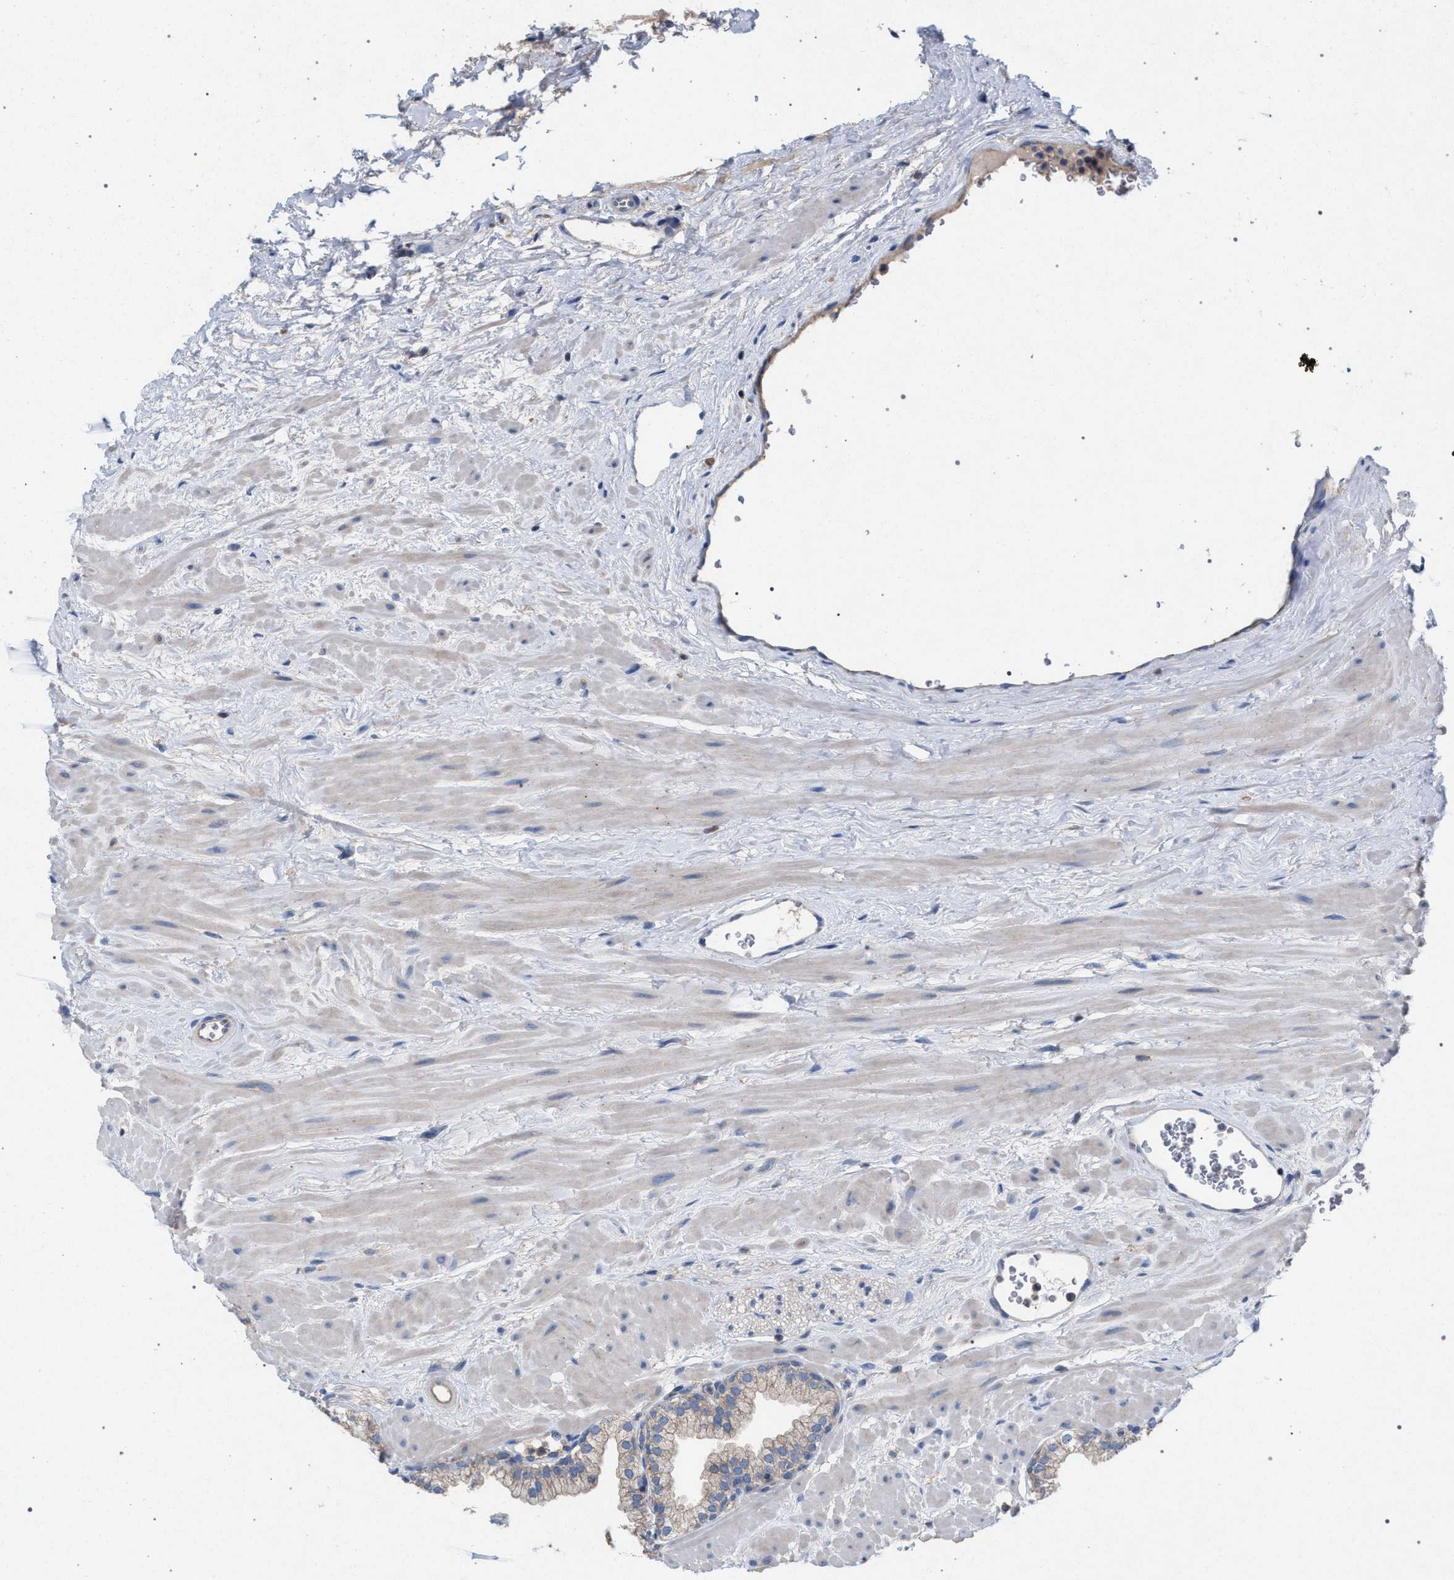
{"staining": {"intensity": "weak", "quantity": ">75%", "location": "cytoplasmic/membranous"}, "tissue": "prostate", "cell_type": "Glandular cells", "image_type": "normal", "snomed": [{"axis": "morphology", "description": "Normal tissue, NOS"}, {"axis": "morphology", "description": "Urothelial carcinoma, Low grade"}, {"axis": "topography", "description": "Urinary bladder"}, {"axis": "topography", "description": "Prostate"}], "caption": "Immunohistochemical staining of benign human prostate demonstrates >75% levels of weak cytoplasmic/membranous protein staining in about >75% of glandular cells.", "gene": "VPS13A", "patient": {"sex": "male", "age": 60}}